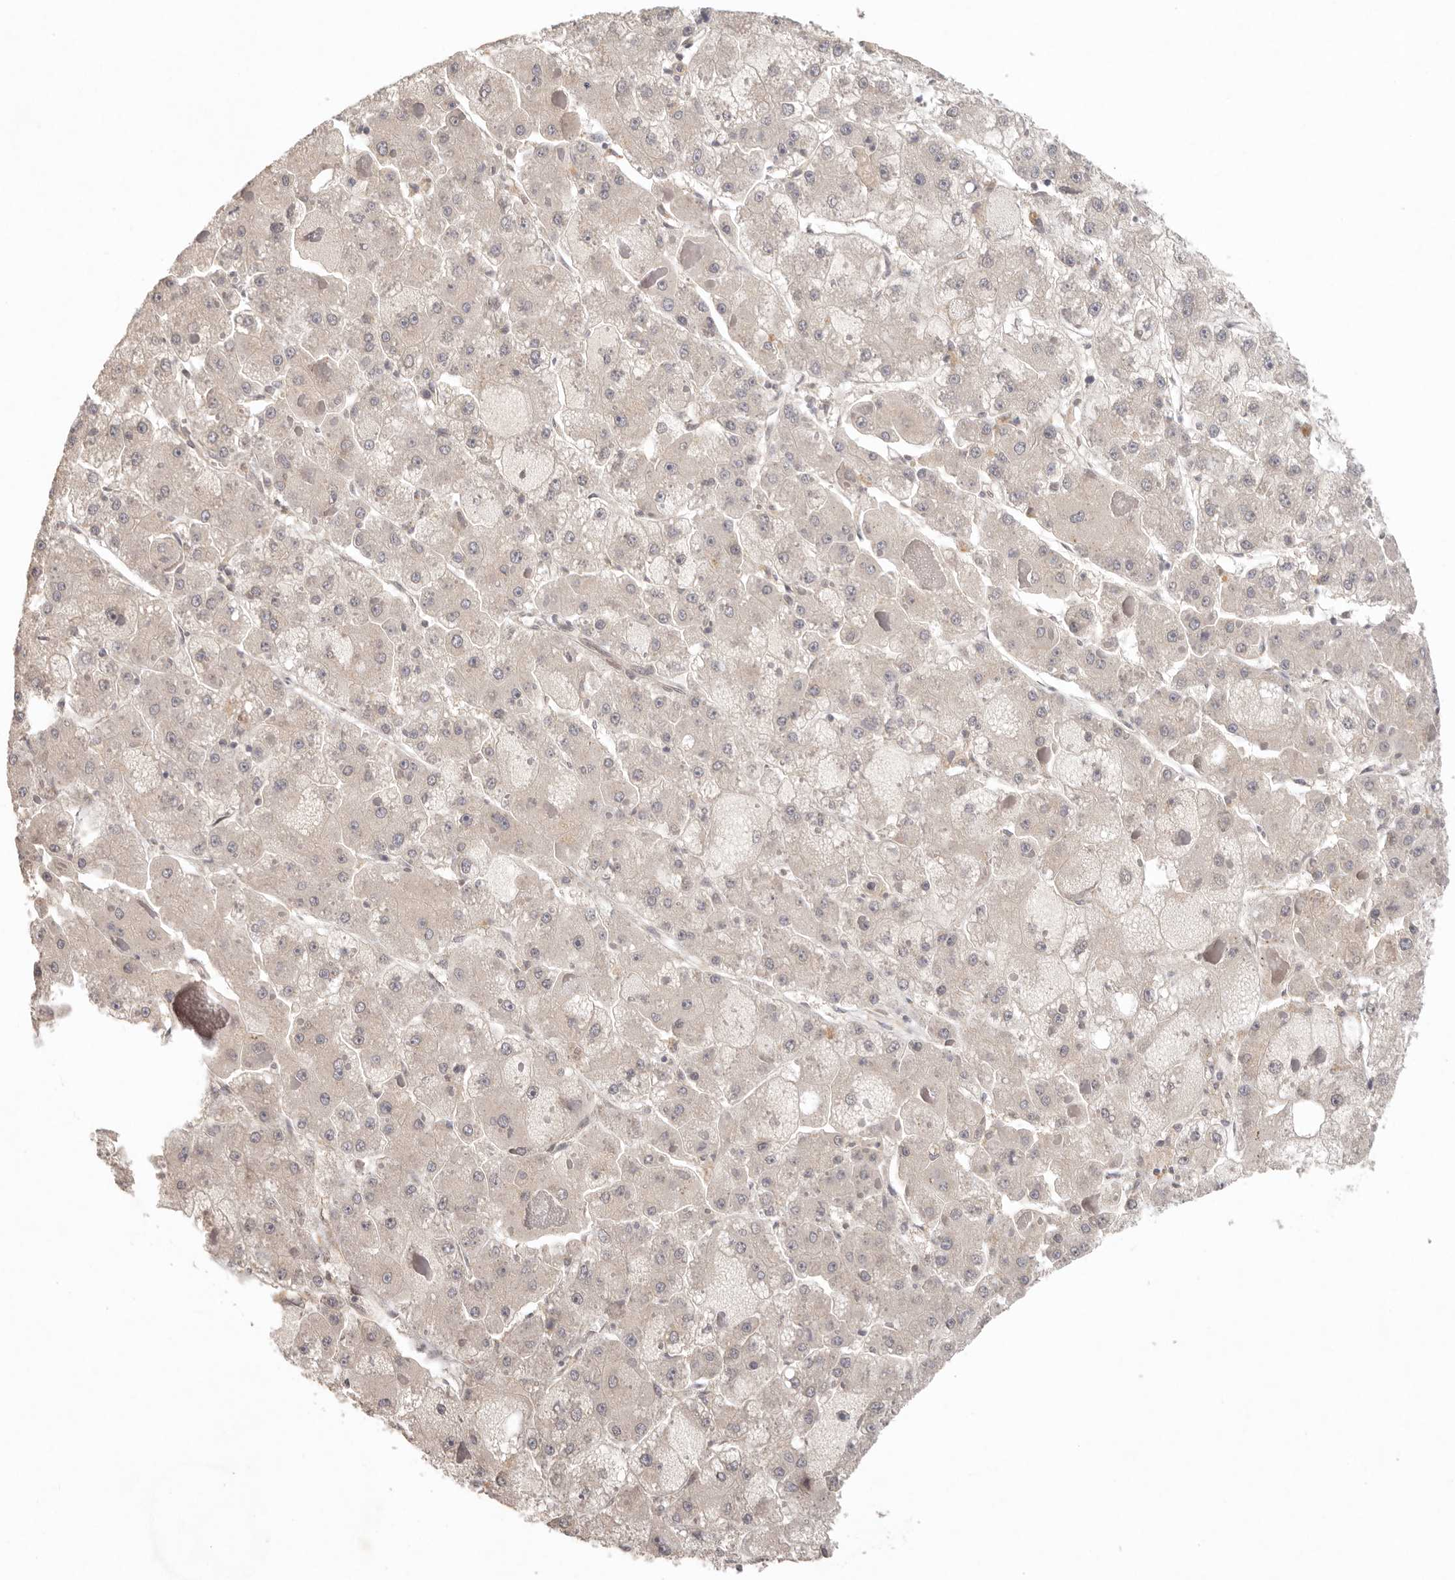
{"staining": {"intensity": "weak", "quantity": "25%-75%", "location": "cytoplasmic/membranous"}, "tissue": "liver cancer", "cell_type": "Tumor cells", "image_type": "cancer", "snomed": [{"axis": "morphology", "description": "Carcinoma, Hepatocellular, NOS"}, {"axis": "topography", "description": "Liver"}], "caption": "There is low levels of weak cytoplasmic/membranous positivity in tumor cells of liver cancer (hepatocellular carcinoma), as demonstrated by immunohistochemical staining (brown color).", "gene": "LRRC75A", "patient": {"sex": "female", "age": 73}}